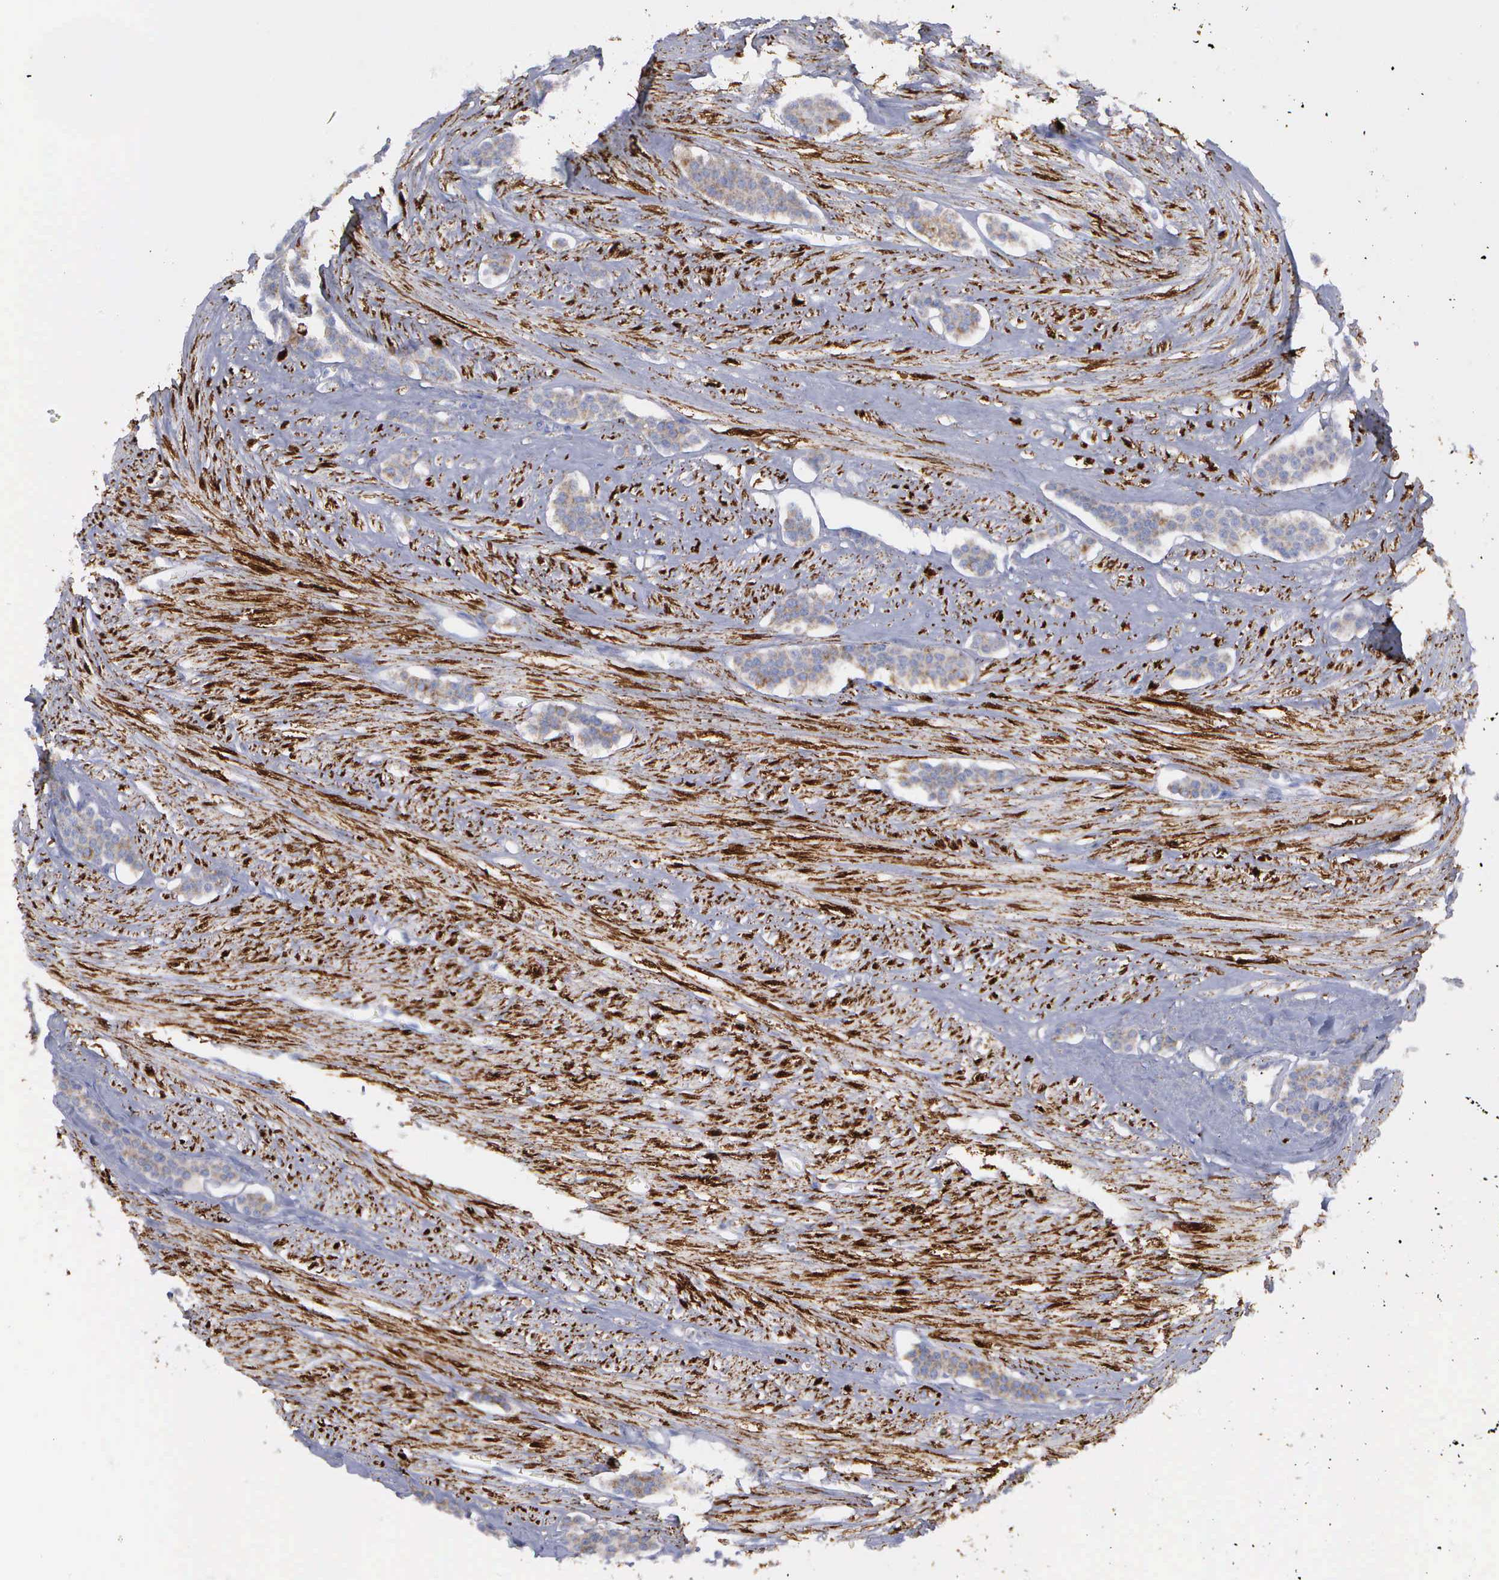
{"staining": {"intensity": "weak", "quantity": "<25%", "location": "cytoplasmic/membranous"}, "tissue": "carcinoid", "cell_type": "Tumor cells", "image_type": "cancer", "snomed": [{"axis": "morphology", "description": "Carcinoid, malignant, NOS"}, {"axis": "topography", "description": "Small intestine"}], "caption": "IHC photomicrograph of neoplastic tissue: human carcinoid stained with DAB (3,3'-diaminobenzidine) displays no significant protein expression in tumor cells.", "gene": "APOOL", "patient": {"sex": "male", "age": 60}}